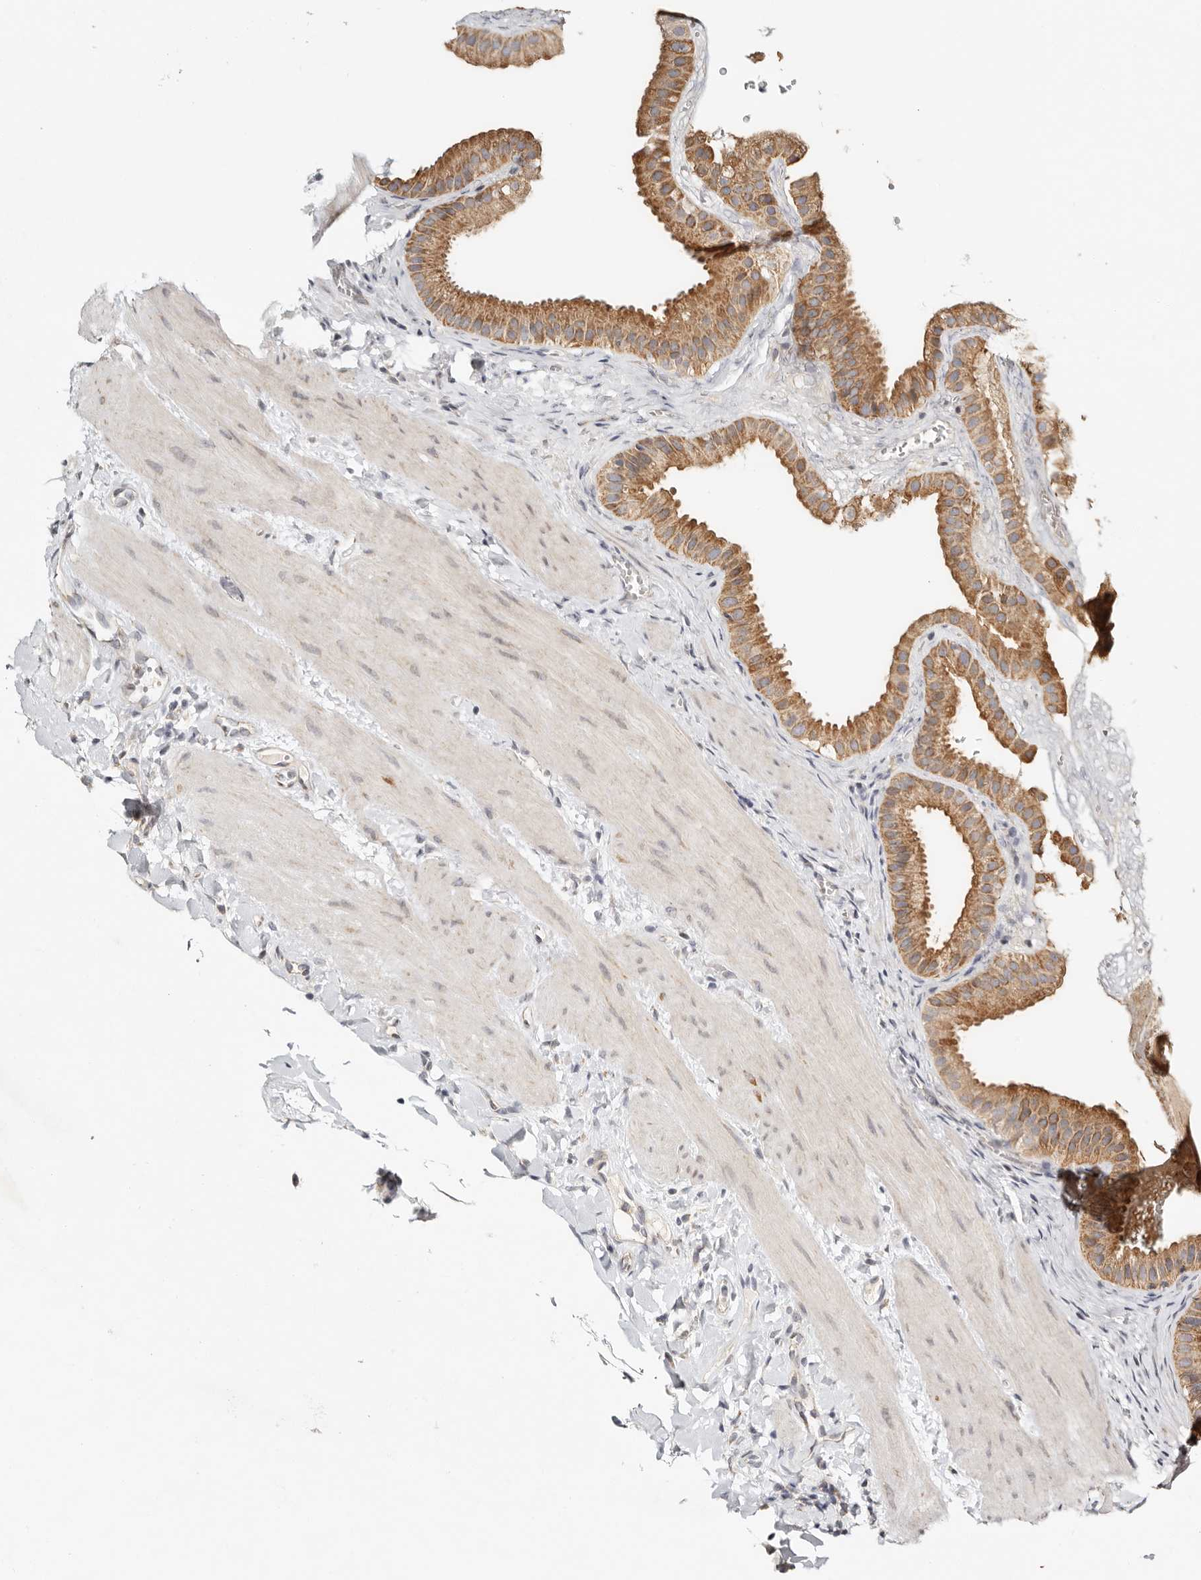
{"staining": {"intensity": "moderate", "quantity": ">75%", "location": "cytoplasmic/membranous"}, "tissue": "gallbladder", "cell_type": "Glandular cells", "image_type": "normal", "snomed": [{"axis": "morphology", "description": "Normal tissue, NOS"}, {"axis": "topography", "description": "Gallbladder"}], "caption": "An image of human gallbladder stained for a protein displays moderate cytoplasmic/membranous brown staining in glandular cells.", "gene": "KDF1", "patient": {"sex": "male", "age": 55}}